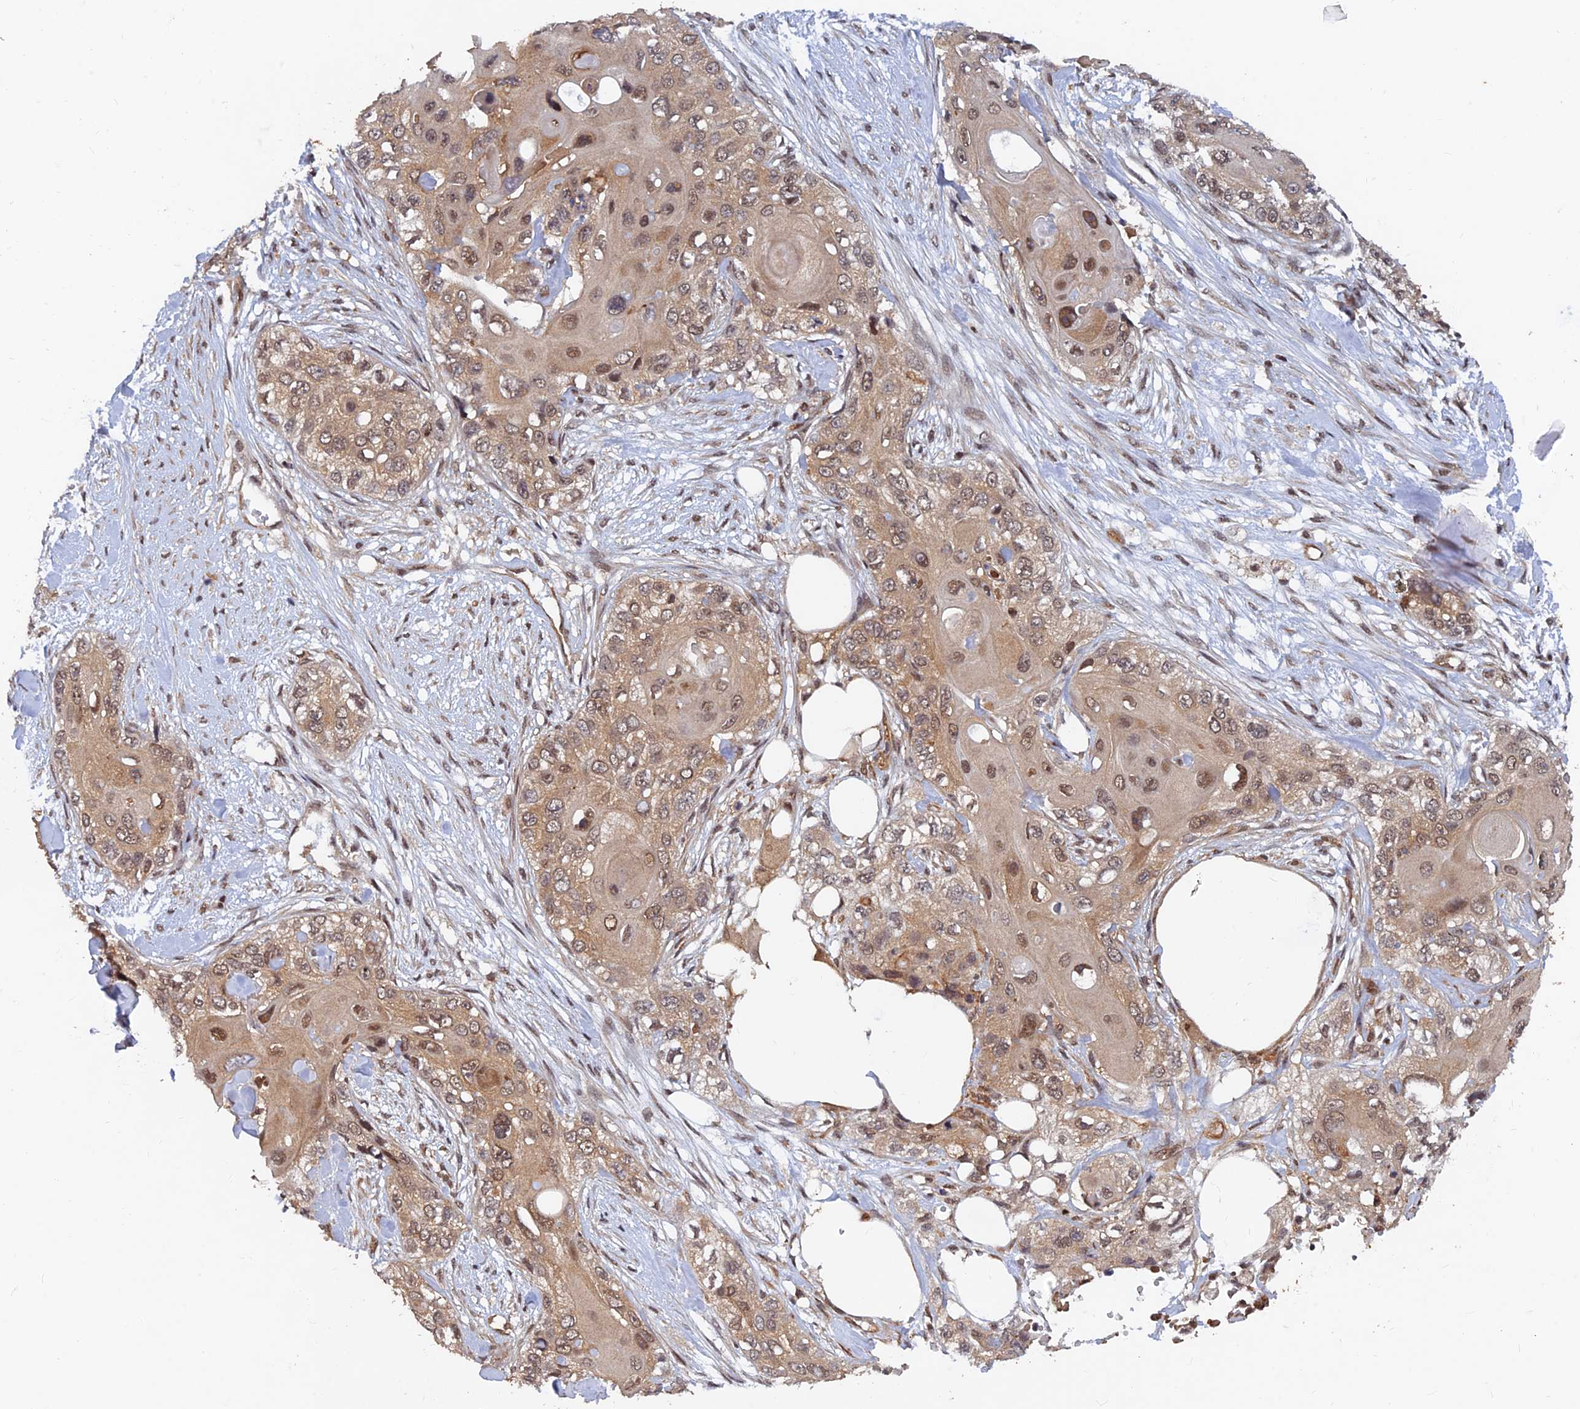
{"staining": {"intensity": "moderate", "quantity": ">75%", "location": "cytoplasmic/membranous,nuclear"}, "tissue": "skin cancer", "cell_type": "Tumor cells", "image_type": "cancer", "snomed": [{"axis": "morphology", "description": "Normal tissue, NOS"}, {"axis": "morphology", "description": "Squamous cell carcinoma, NOS"}, {"axis": "topography", "description": "Skin"}], "caption": "Immunohistochemistry (IHC) of skin squamous cell carcinoma demonstrates medium levels of moderate cytoplasmic/membranous and nuclear expression in about >75% of tumor cells.", "gene": "FAM53C", "patient": {"sex": "male", "age": 72}}